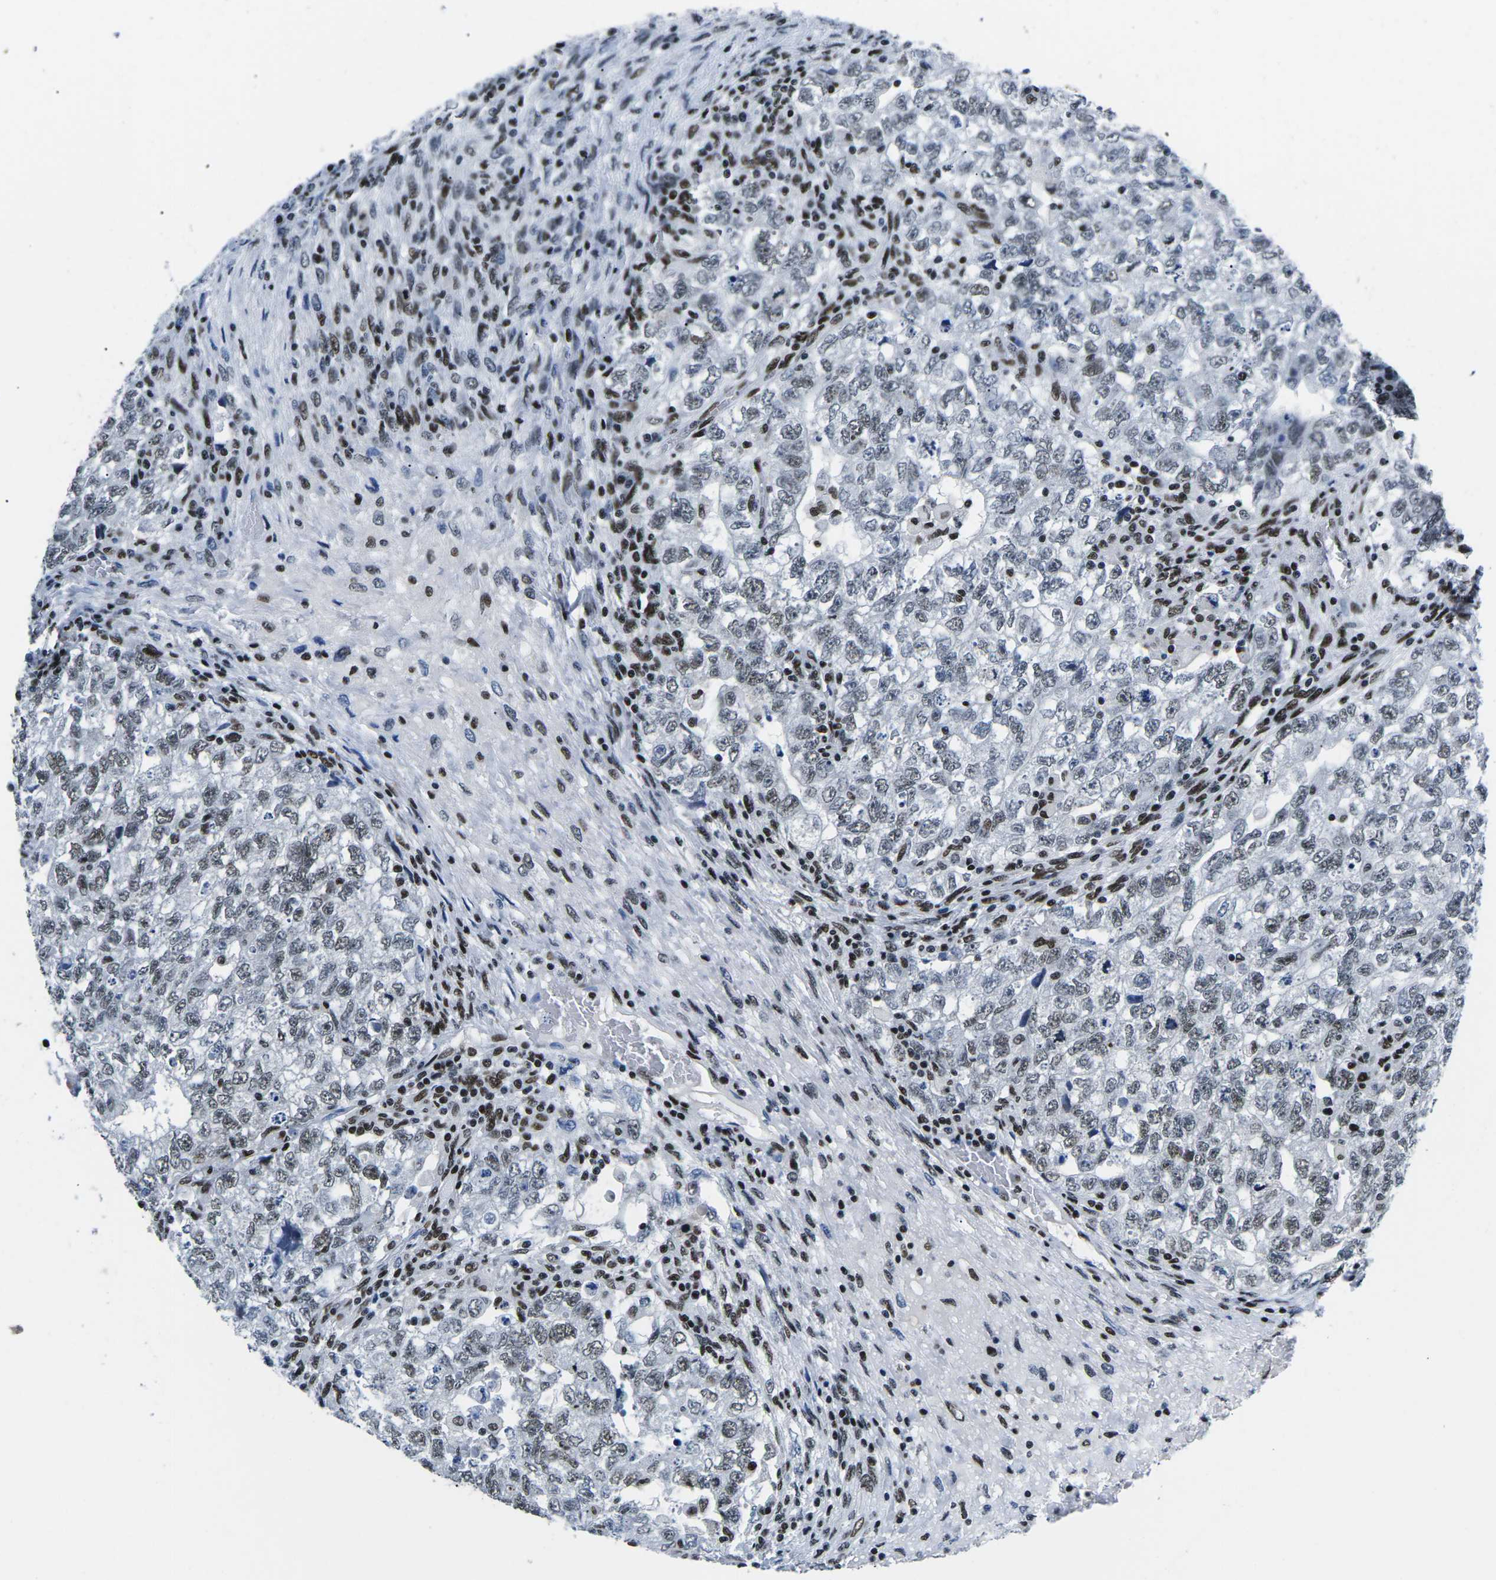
{"staining": {"intensity": "moderate", "quantity": "25%-75%", "location": "nuclear"}, "tissue": "testis cancer", "cell_type": "Tumor cells", "image_type": "cancer", "snomed": [{"axis": "morphology", "description": "Carcinoma, Embryonal, NOS"}, {"axis": "topography", "description": "Testis"}], "caption": "Protein staining exhibits moderate nuclear expression in about 25%-75% of tumor cells in embryonal carcinoma (testis).", "gene": "ATF1", "patient": {"sex": "male", "age": 36}}